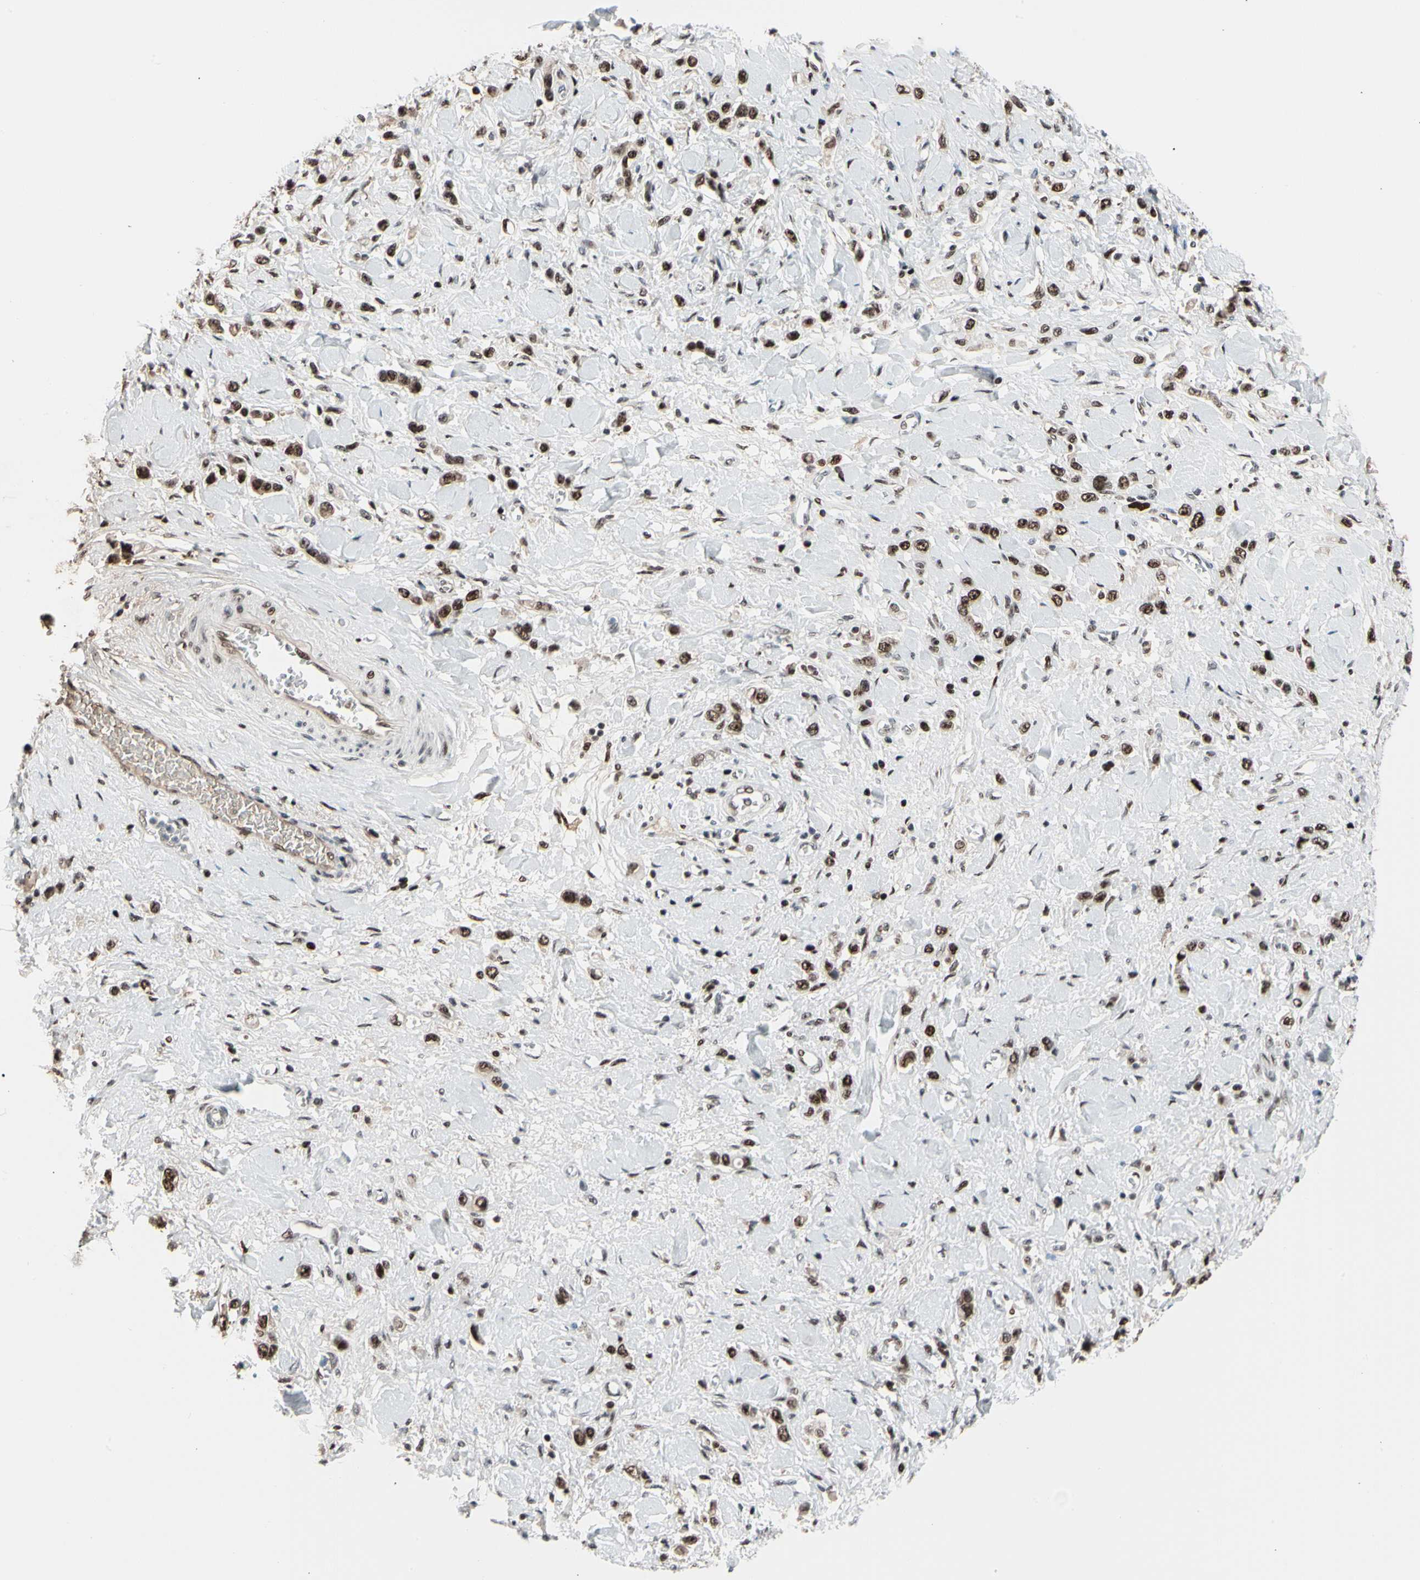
{"staining": {"intensity": "strong", "quantity": "25%-75%", "location": "nuclear"}, "tissue": "stomach cancer", "cell_type": "Tumor cells", "image_type": "cancer", "snomed": [{"axis": "morphology", "description": "Normal tissue, NOS"}, {"axis": "morphology", "description": "Adenocarcinoma, NOS"}, {"axis": "topography", "description": "Stomach, upper"}, {"axis": "topography", "description": "Stomach"}], "caption": "Immunohistochemical staining of adenocarcinoma (stomach) reveals strong nuclear protein positivity in approximately 25%-75% of tumor cells. (DAB (3,3'-diaminobenzidine) IHC, brown staining for protein, blue staining for nuclei).", "gene": "FOXO3", "patient": {"sex": "female", "age": 65}}